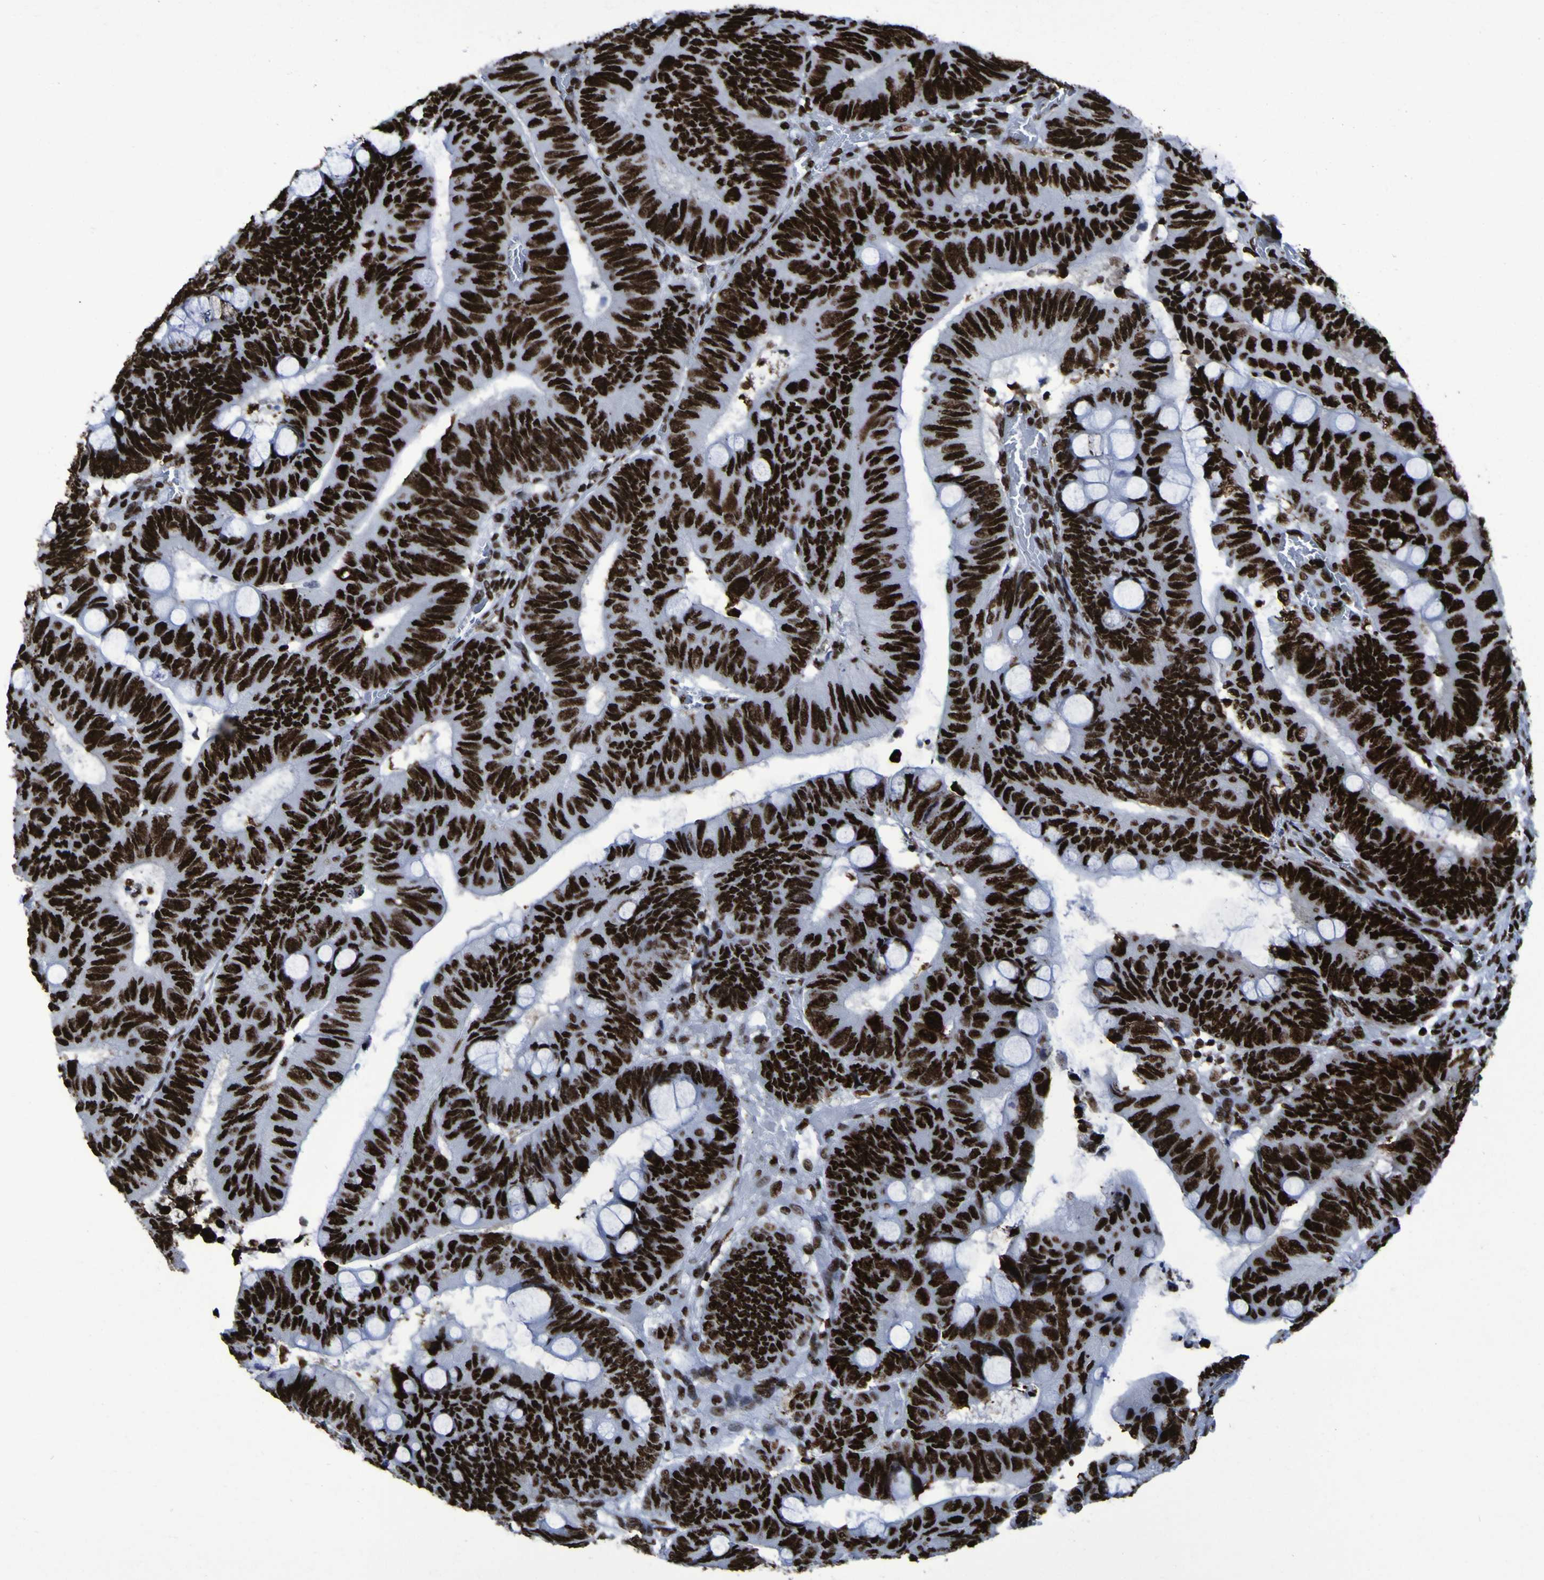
{"staining": {"intensity": "strong", "quantity": ">75%", "location": "nuclear"}, "tissue": "colorectal cancer", "cell_type": "Tumor cells", "image_type": "cancer", "snomed": [{"axis": "morphology", "description": "Normal tissue, NOS"}, {"axis": "morphology", "description": "Adenocarcinoma, NOS"}, {"axis": "topography", "description": "Rectum"}, {"axis": "topography", "description": "Peripheral nerve tissue"}], "caption": "Tumor cells show high levels of strong nuclear staining in approximately >75% of cells in human colorectal cancer (adenocarcinoma). Using DAB (brown) and hematoxylin (blue) stains, captured at high magnification using brightfield microscopy.", "gene": "NPM1", "patient": {"sex": "male", "age": 92}}